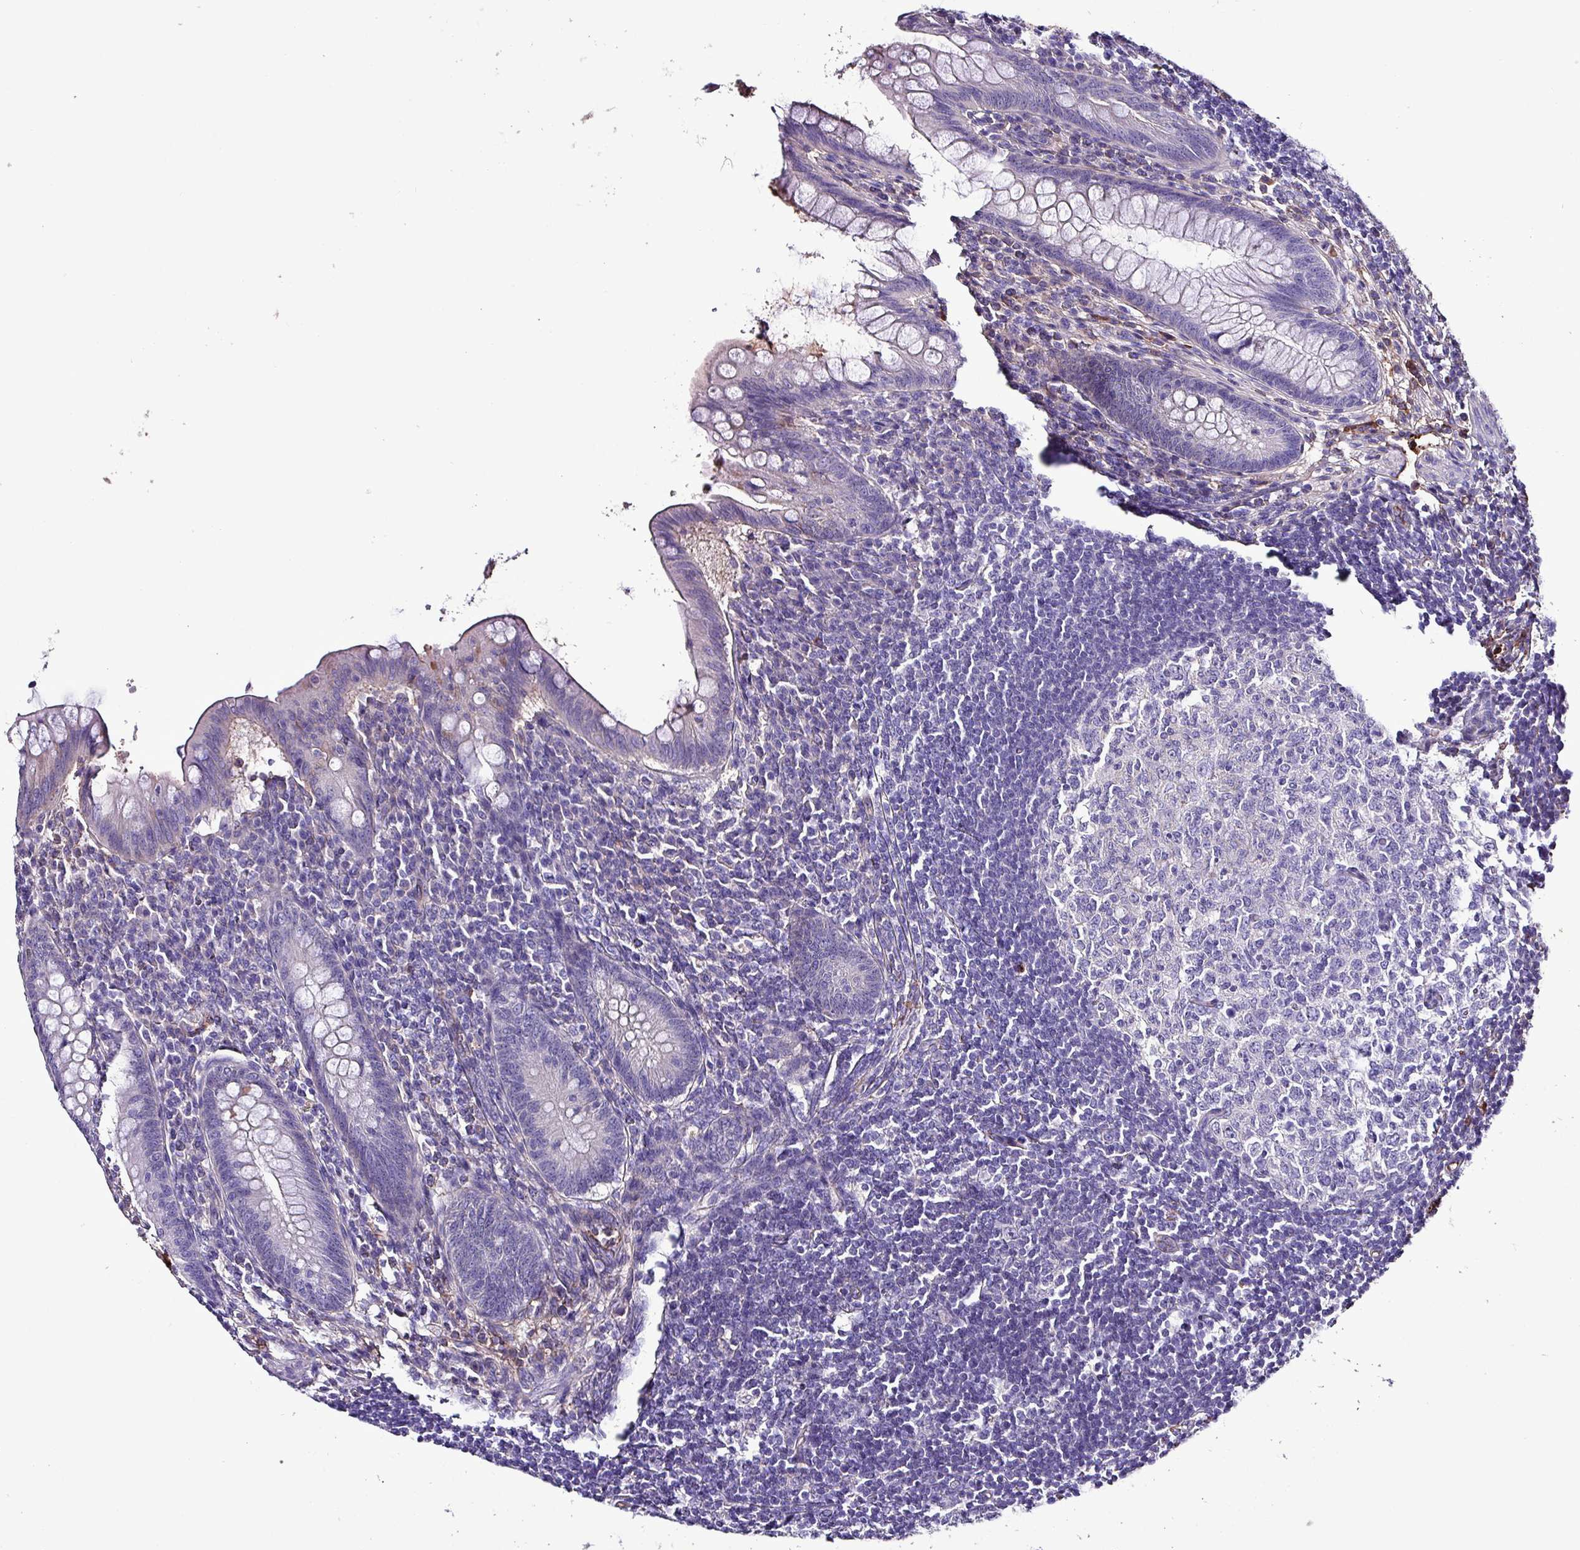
{"staining": {"intensity": "negative", "quantity": "none", "location": "none"}, "tissue": "appendix", "cell_type": "Glandular cells", "image_type": "normal", "snomed": [{"axis": "morphology", "description": "Normal tissue, NOS"}, {"axis": "topography", "description": "Appendix"}], "caption": "This is an immunohistochemistry (IHC) histopathology image of normal appendix. There is no staining in glandular cells.", "gene": "HPR", "patient": {"sex": "female", "age": 33}}